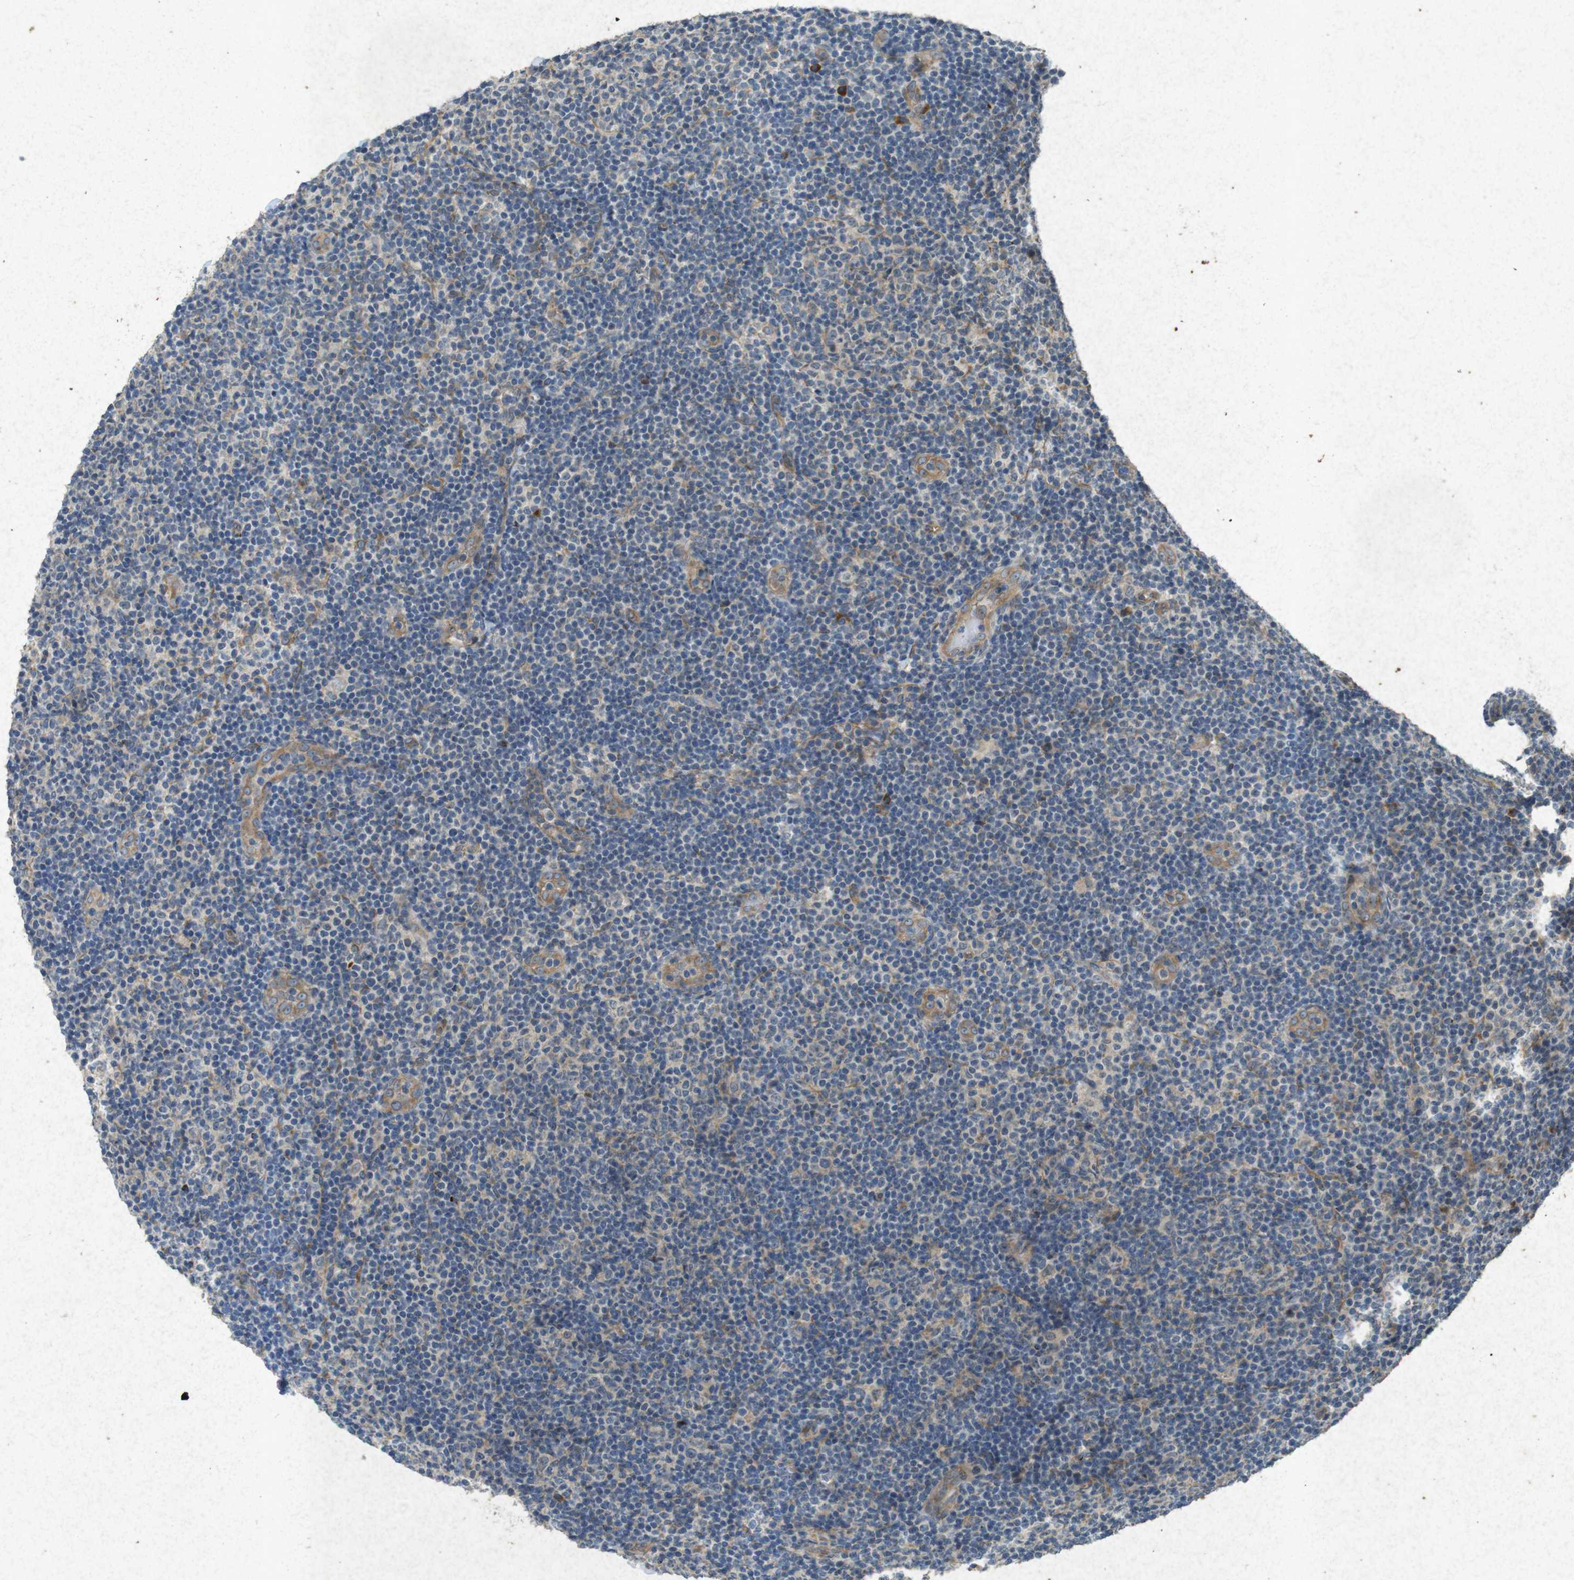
{"staining": {"intensity": "weak", "quantity": "25%-75%", "location": "cytoplasmic/membranous"}, "tissue": "lymphoma", "cell_type": "Tumor cells", "image_type": "cancer", "snomed": [{"axis": "morphology", "description": "Malignant lymphoma, non-Hodgkin's type, Low grade"}, {"axis": "topography", "description": "Lymph node"}], "caption": "An image showing weak cytoplasmic/membranous staining in approximately 25%-75% of tumor cells in lymphoma, as visualized by brown immunohistochemical staining.", "gene": "FLCN", "patient": {"sex": "male", "age": 83}}